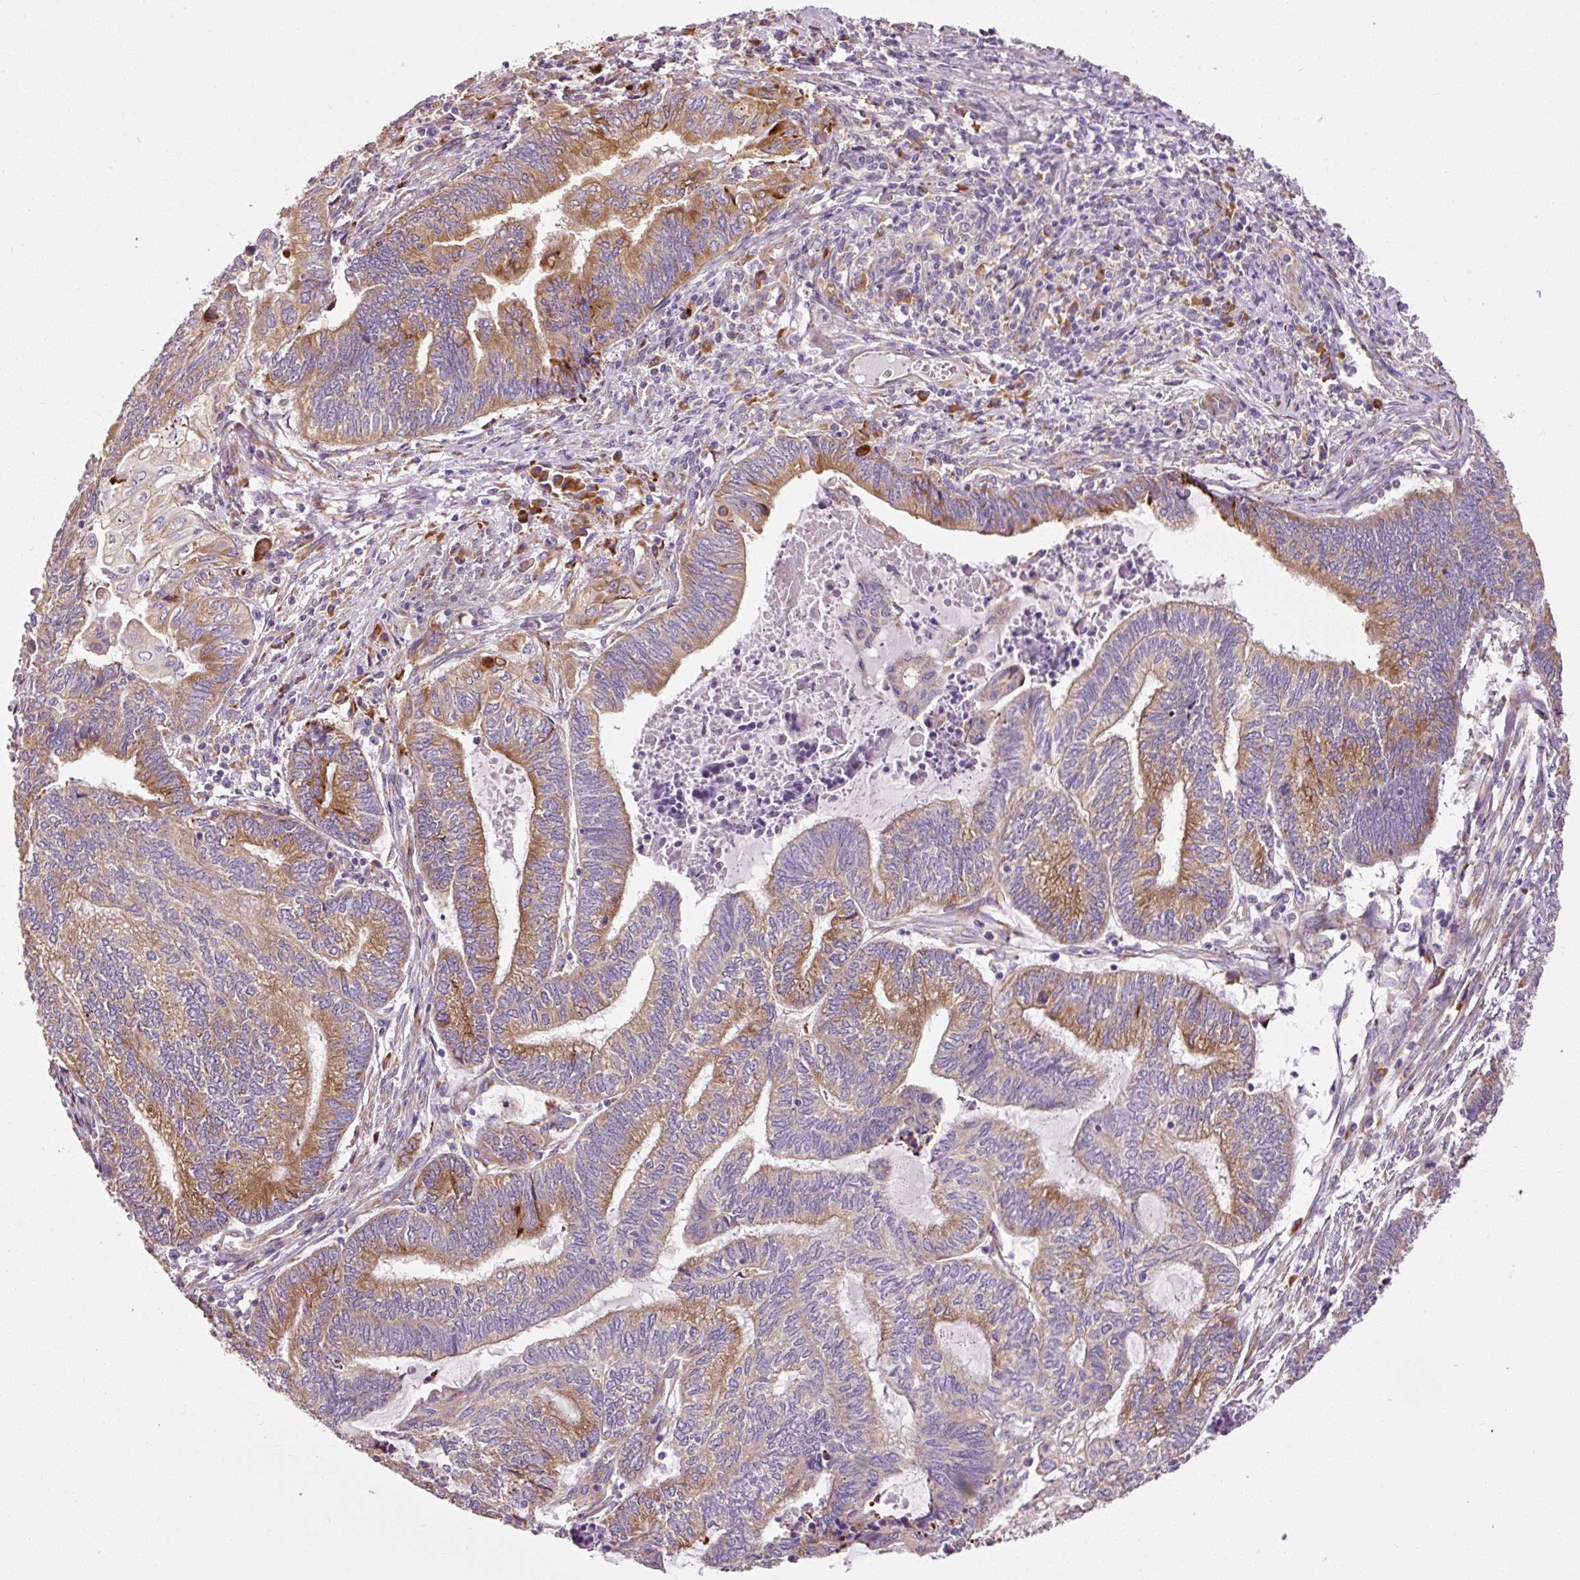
{"staining": {"intensity": "strong", "quantity": ">75%", "location": "cytoplasmic/membranous"}, "tissue": "endometrial cancer", "cell_type": "Tumor cells", "image_type": "cancer", "snomed": [{"axis": "morphology", "description": "Adenocarcinoma, NOS"}, {"axis": "topography", "description": "Uterus"}, {"axis": "topography", "description": "Endometrium"}], "caption": "Endometrial cancer (adenocarcinoma) stained with DAB immunohistochemistry (IHC) reveals high levels of strong cytoplasmic/membranous expression in approximately >75% of tumor cells.", "gene": "RPL10A", "patient": {"sex": "female", "age": 70}}